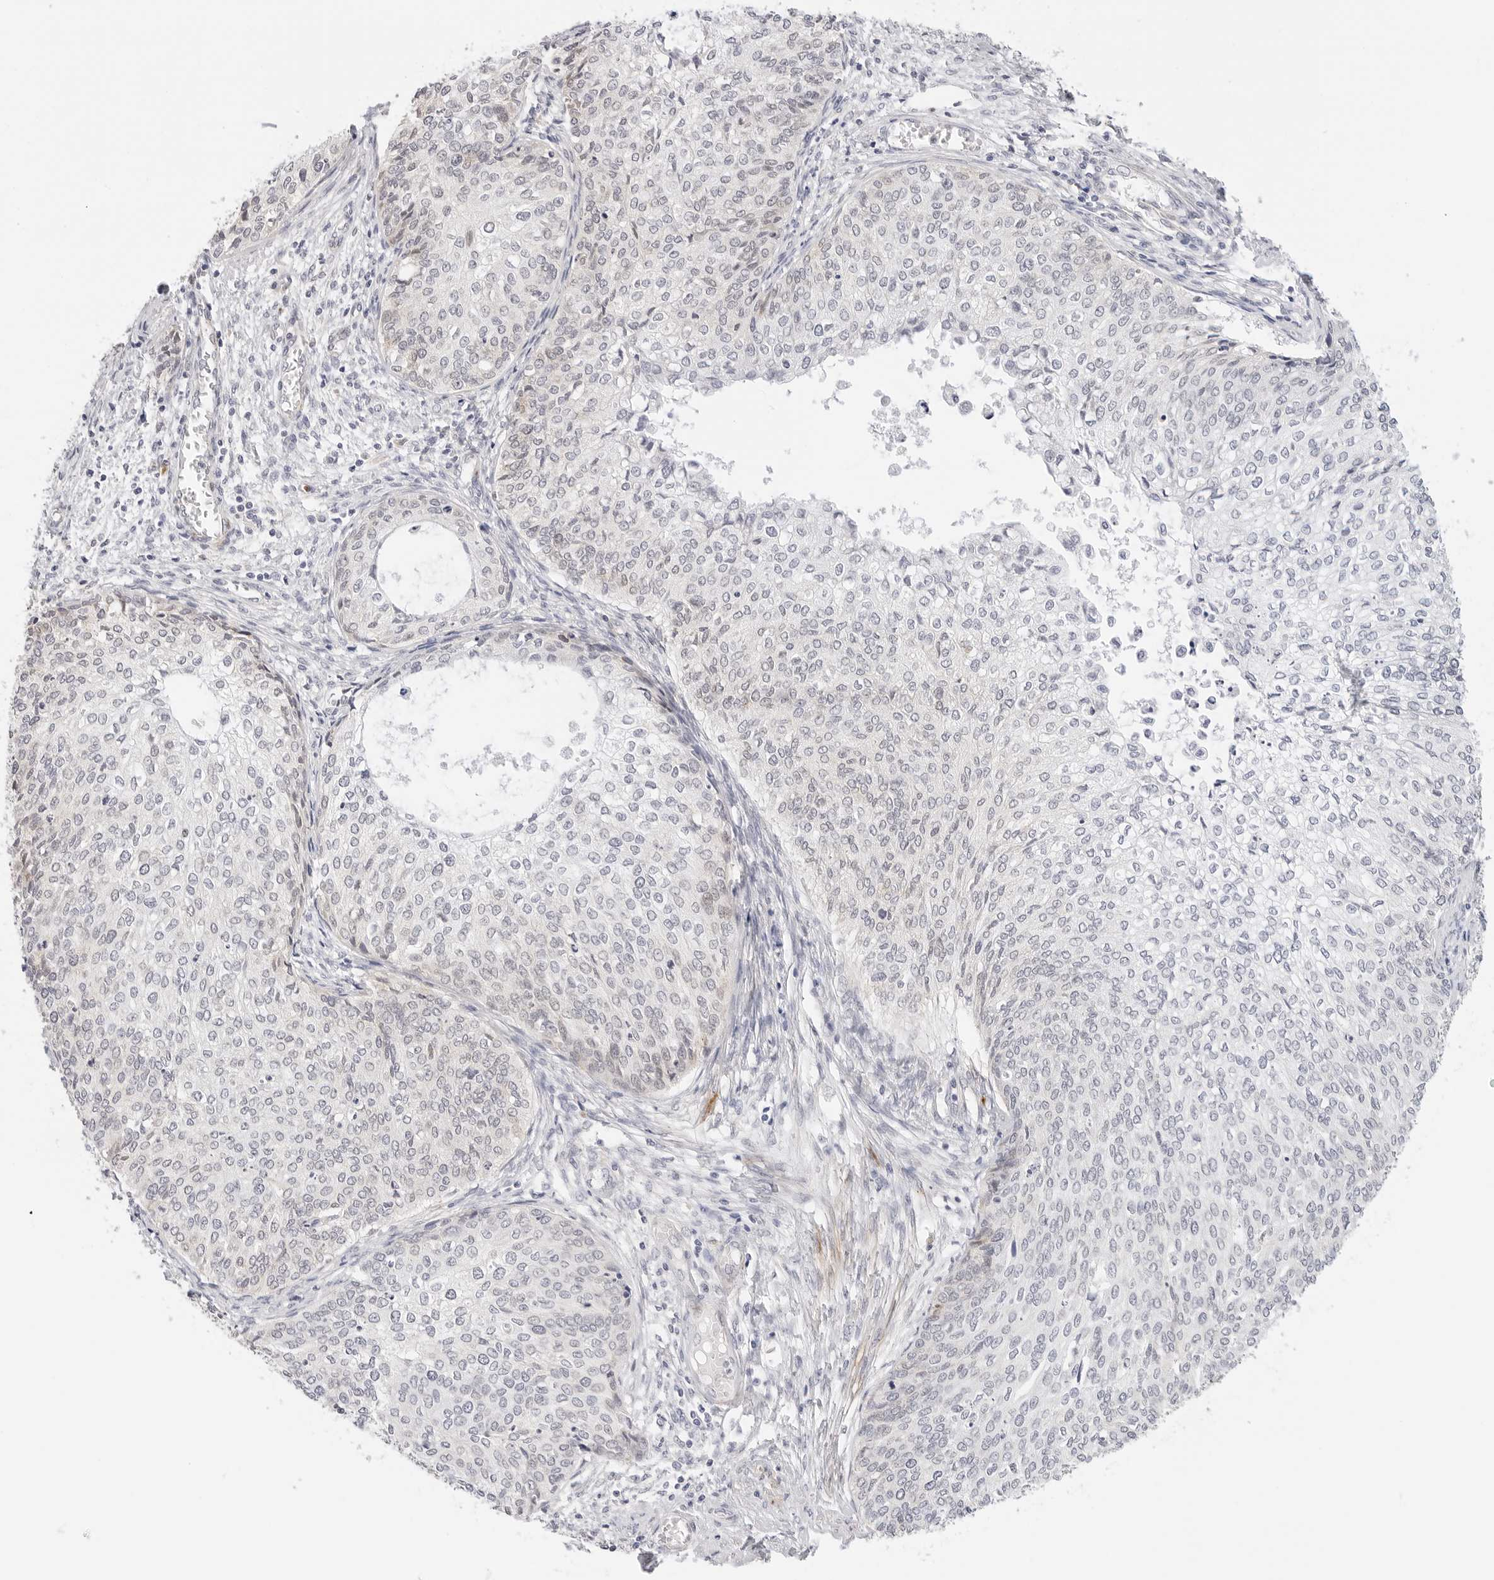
{"staining": {"intensity": "negative", "quantity": "none", "location": "none"}, "tissue": "cervical cancer", "cell_type": "Tumor cells", "image_type": "cancer", "snomed": [{"axis": "morphology", "description": "Squamous cell carcinoma, NOS"}, {"axis": "topography", "description": "Cervix"}], "caption": "Human cervical cancer (squamous cell carcinoma) stained for a protein using IHC displays no expression in tumor cells.", "gene": "PCDH19", "patient": {"sex": "female", "age": 37}}